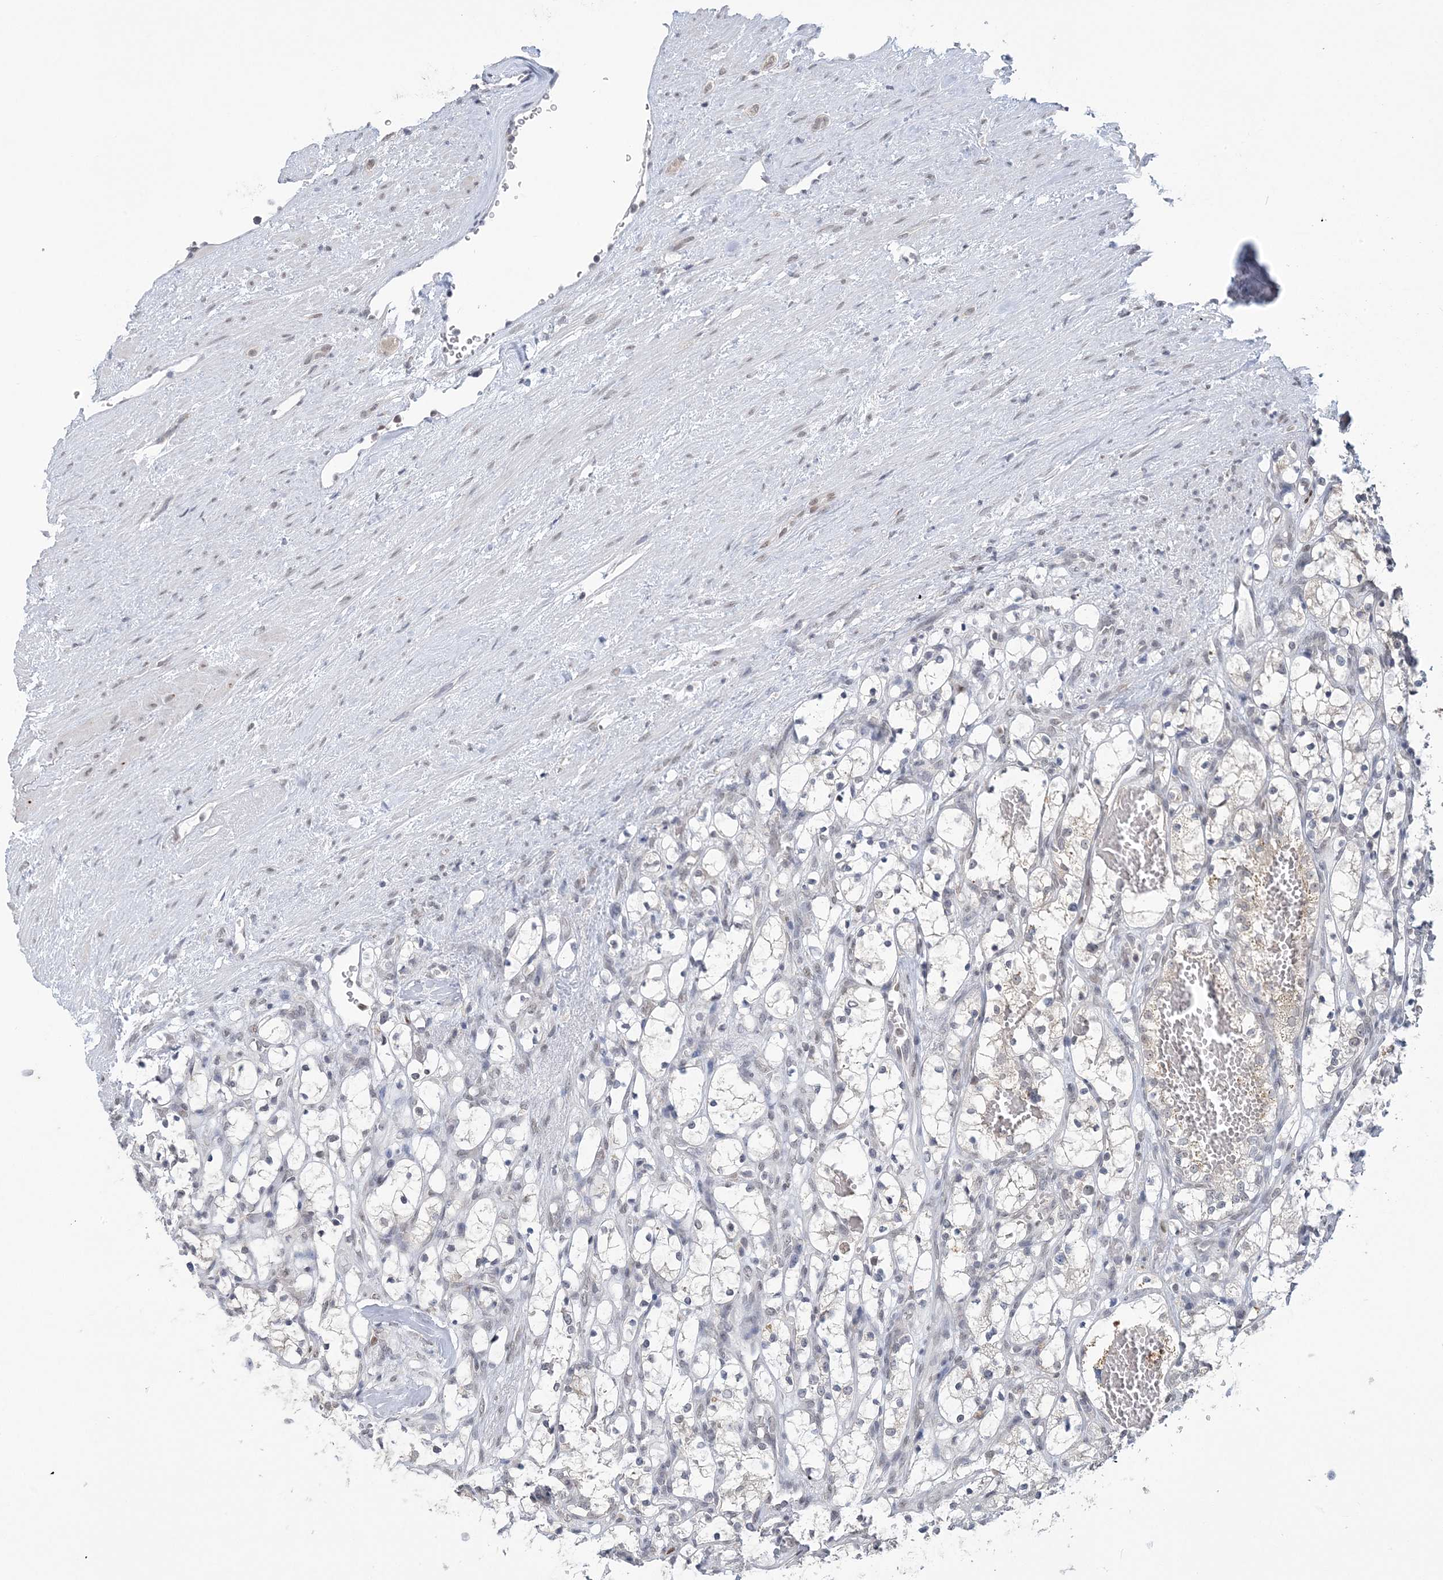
{"staining": {"intensity": "negative", "quantity": "none", "location": "none"}, "tissue": "renal cancer", "cell_type": "Tumor cells", "image_type": "cancer", "snomed": [{"axis": "morphology", "description": "Adenocarcinoma, NOS"}, {"axis": "topography", "description": "Kidney"}], "caption": "This photomicrograph is of renal cancer (adenocarcinoma) stained with IHC to label a protein in brown with the nuclei are counter-stained blue. There is no positivity in tumor cells.", "gene": "ZBTB7A", "patient": {"sex": "female", "age": 69}}